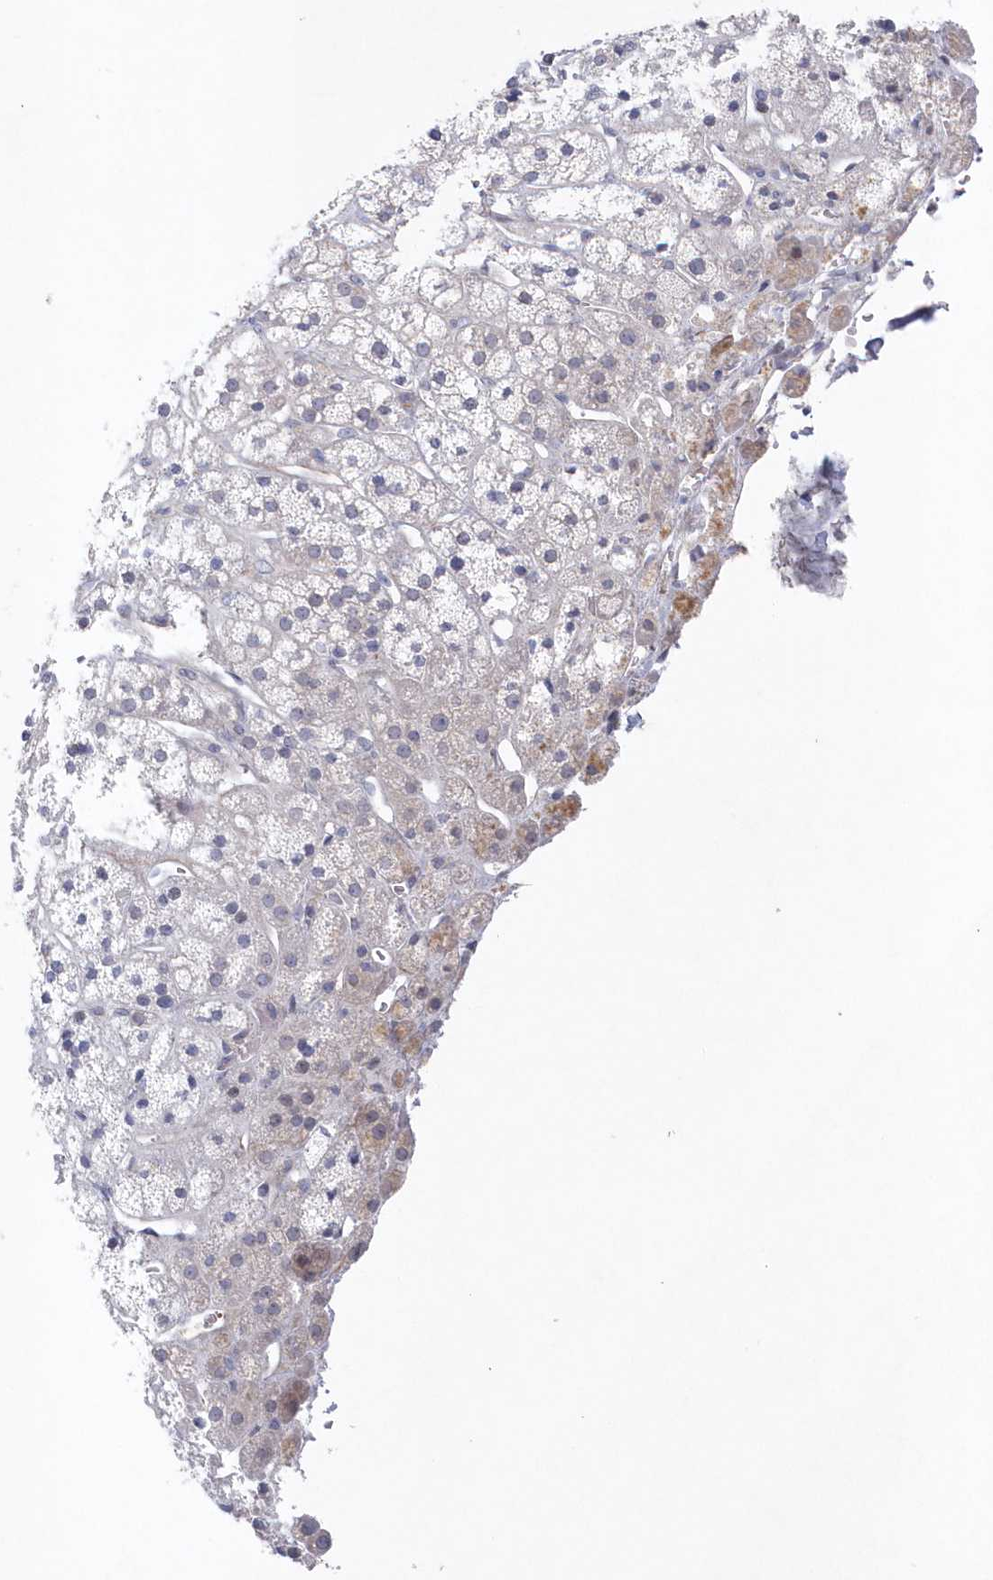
{"staining": {"intensity": "weak", "quantity": "<25%", "location": "cytoplasmic/membranous"}, "tissue": "adrenal gland", "cell_type": "Glandular cells", "image_type": "normal", "snomed": [{"axis": "morphology", "description": "Normal tissue, NOS"}, {"axis": "topography", "description": "Adrenal gland"}], "caption": "DAB immunohistochemical staining of benign human adrenal gland demonstrates no significant staining in glandular cells.", "gene": "KIAA1586", "patient": {"sex": "male", "age": 56}}